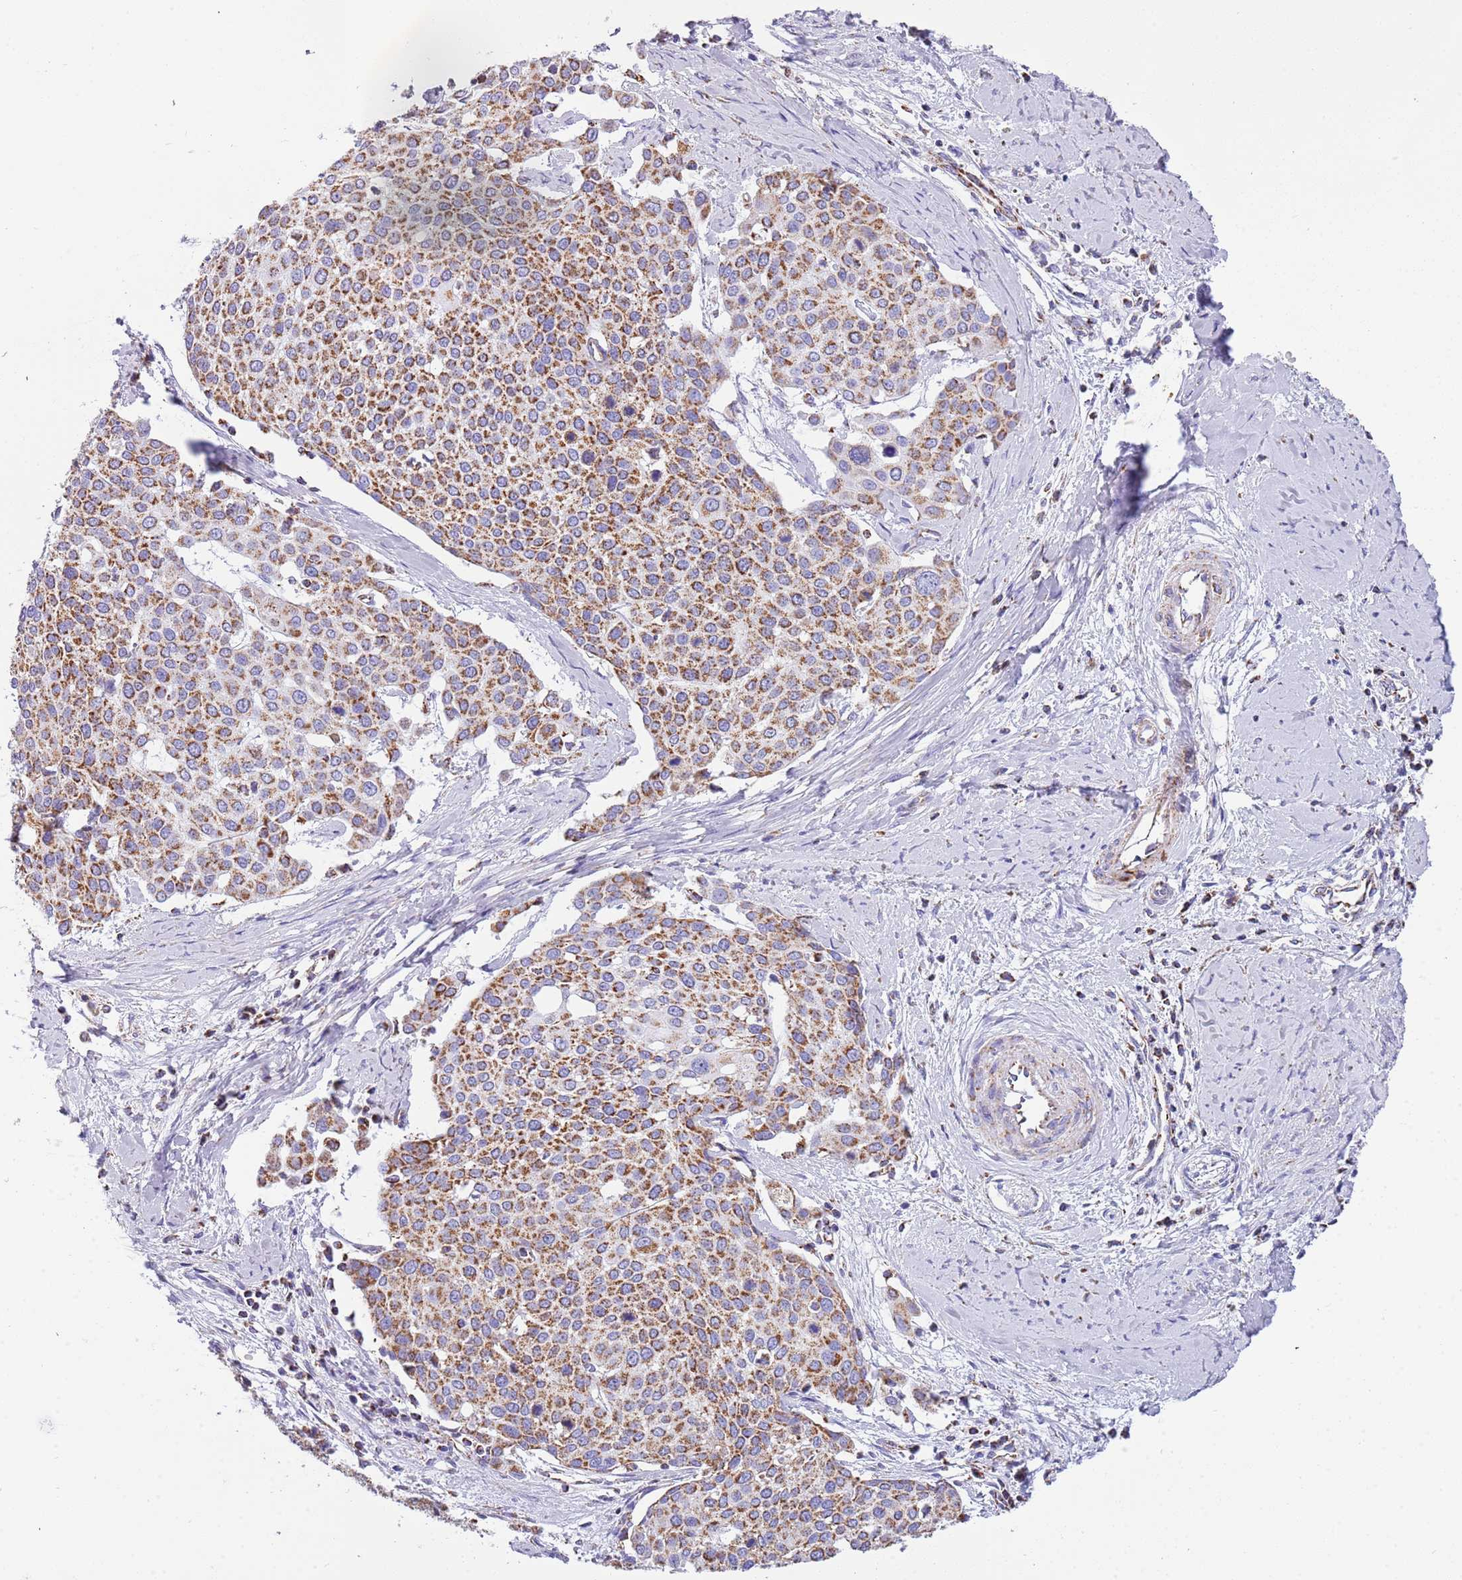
{"staining": {"intensity": "moderate", "quantity": ">75%", "location": "cytoplasmic/membranous"}, "tissue": "cervical cancer", "cell_type": "Tumor cells", "image_type": "cancer", "snomed": [{"axis": "morphology", "description": "Squamous cell carcinoma, NOS"}, {"axis": "topography", "description": "Cervix"}], "caption": "Immunohistochemistry (IHC) image of human squamous cell carcinoma (cervical) stained for a protein (brown), which reveals medium levels of moderate cytoplasmic/membranous expression in about >75% of tumor cells.", "gene": "SUCLG2", "patient": {"sex": "female", "age": 44}}